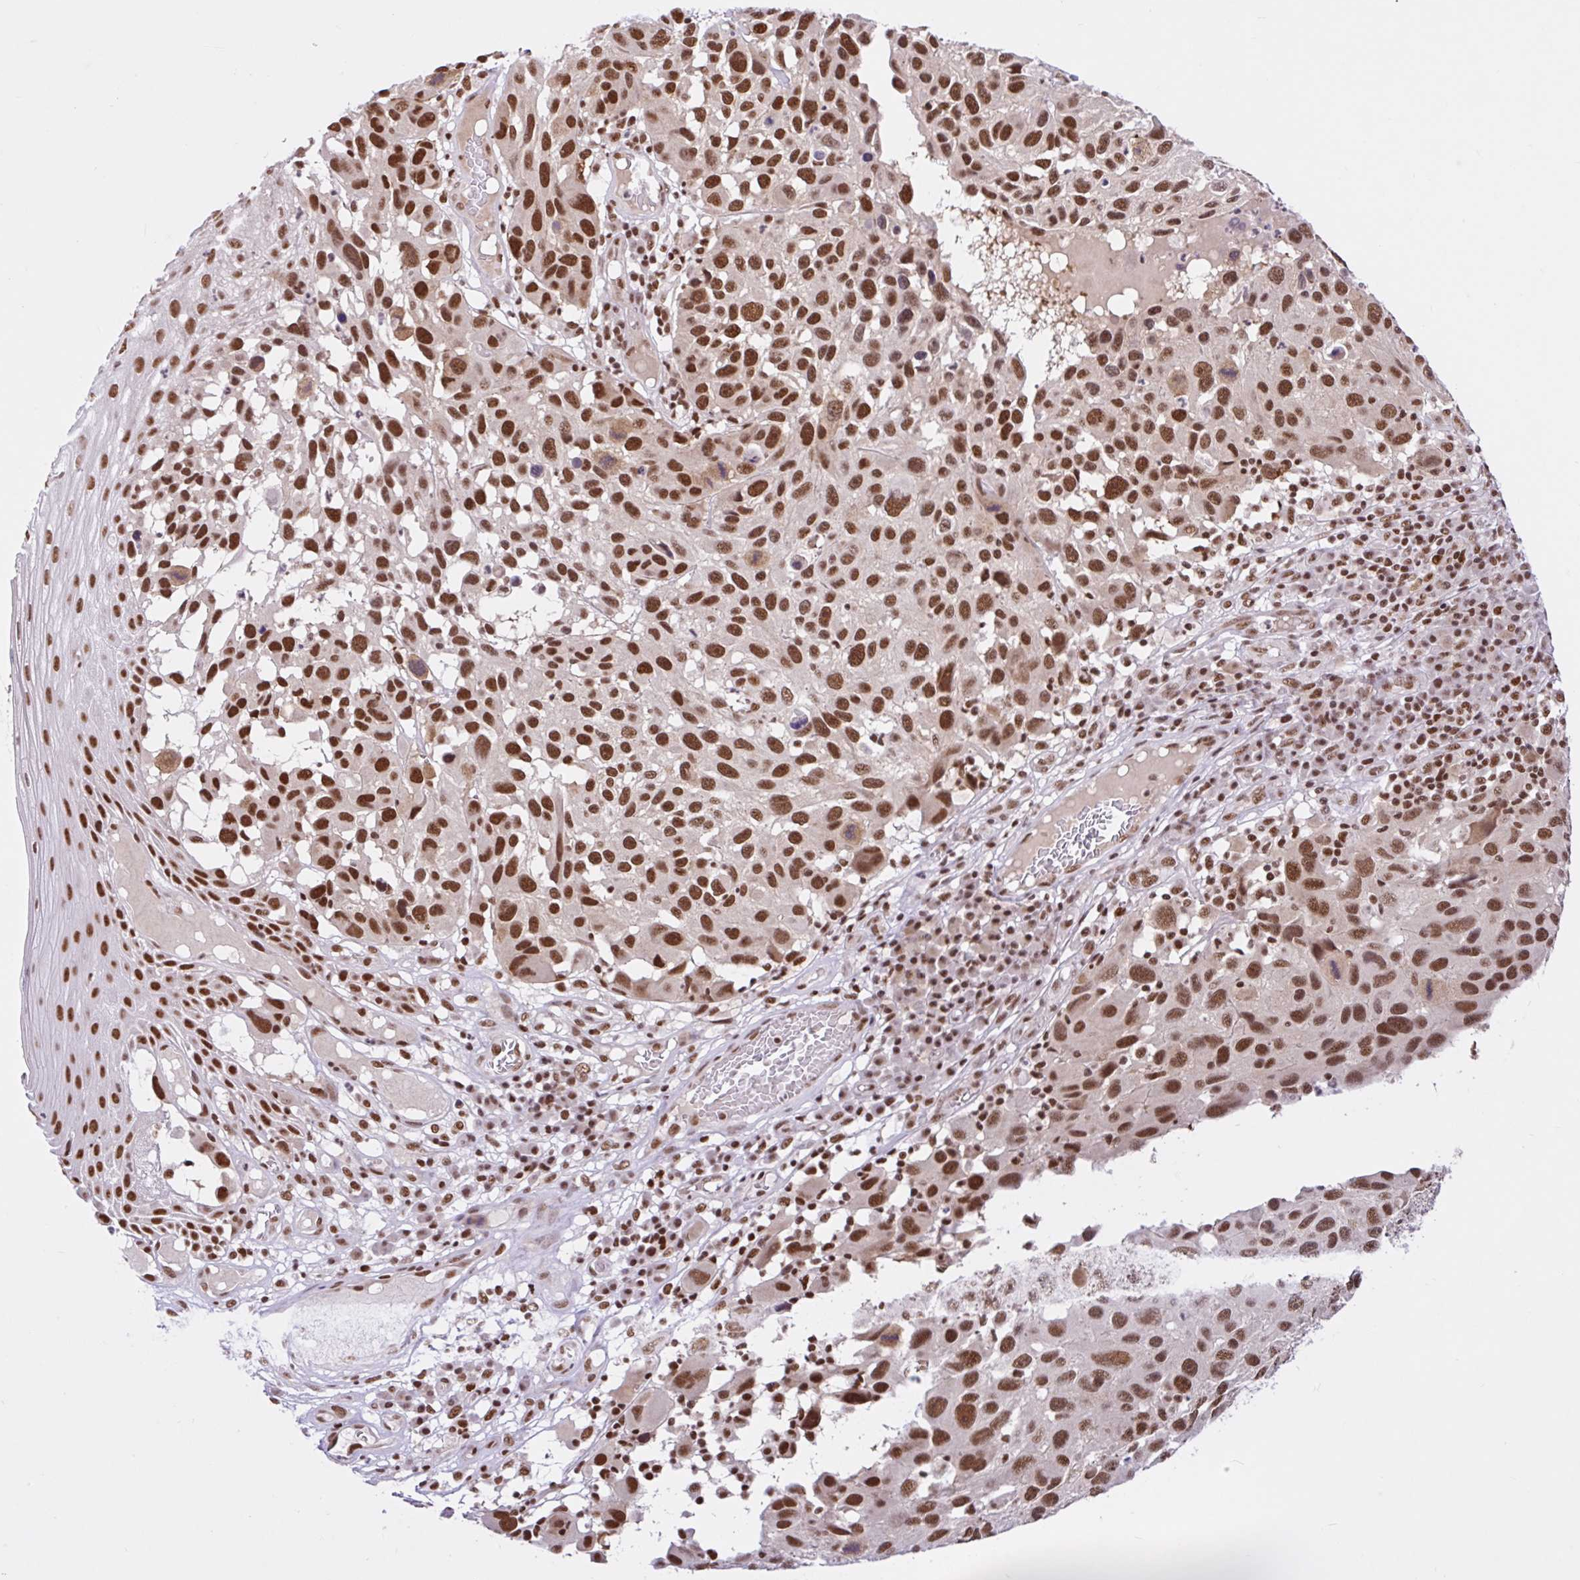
{"staining": {"intensity": "strong", "quantity": ">75%", "location": "nuclear"}, "tissue": "melanoma", "cell_type": "Tumor cells", "image_type": "cancer", "snomed": [{"axis": "morphology", "description": "Malignant melanoma, NOS"}, {"axis": "topography", "description": "Skin"}], "caption": "Protein staining shows strong nuclear staining in about >75% of tumor cells in malignant melanoma.", "gene": "CCDC12", "patient": {"sex": "male", "age": 53}}